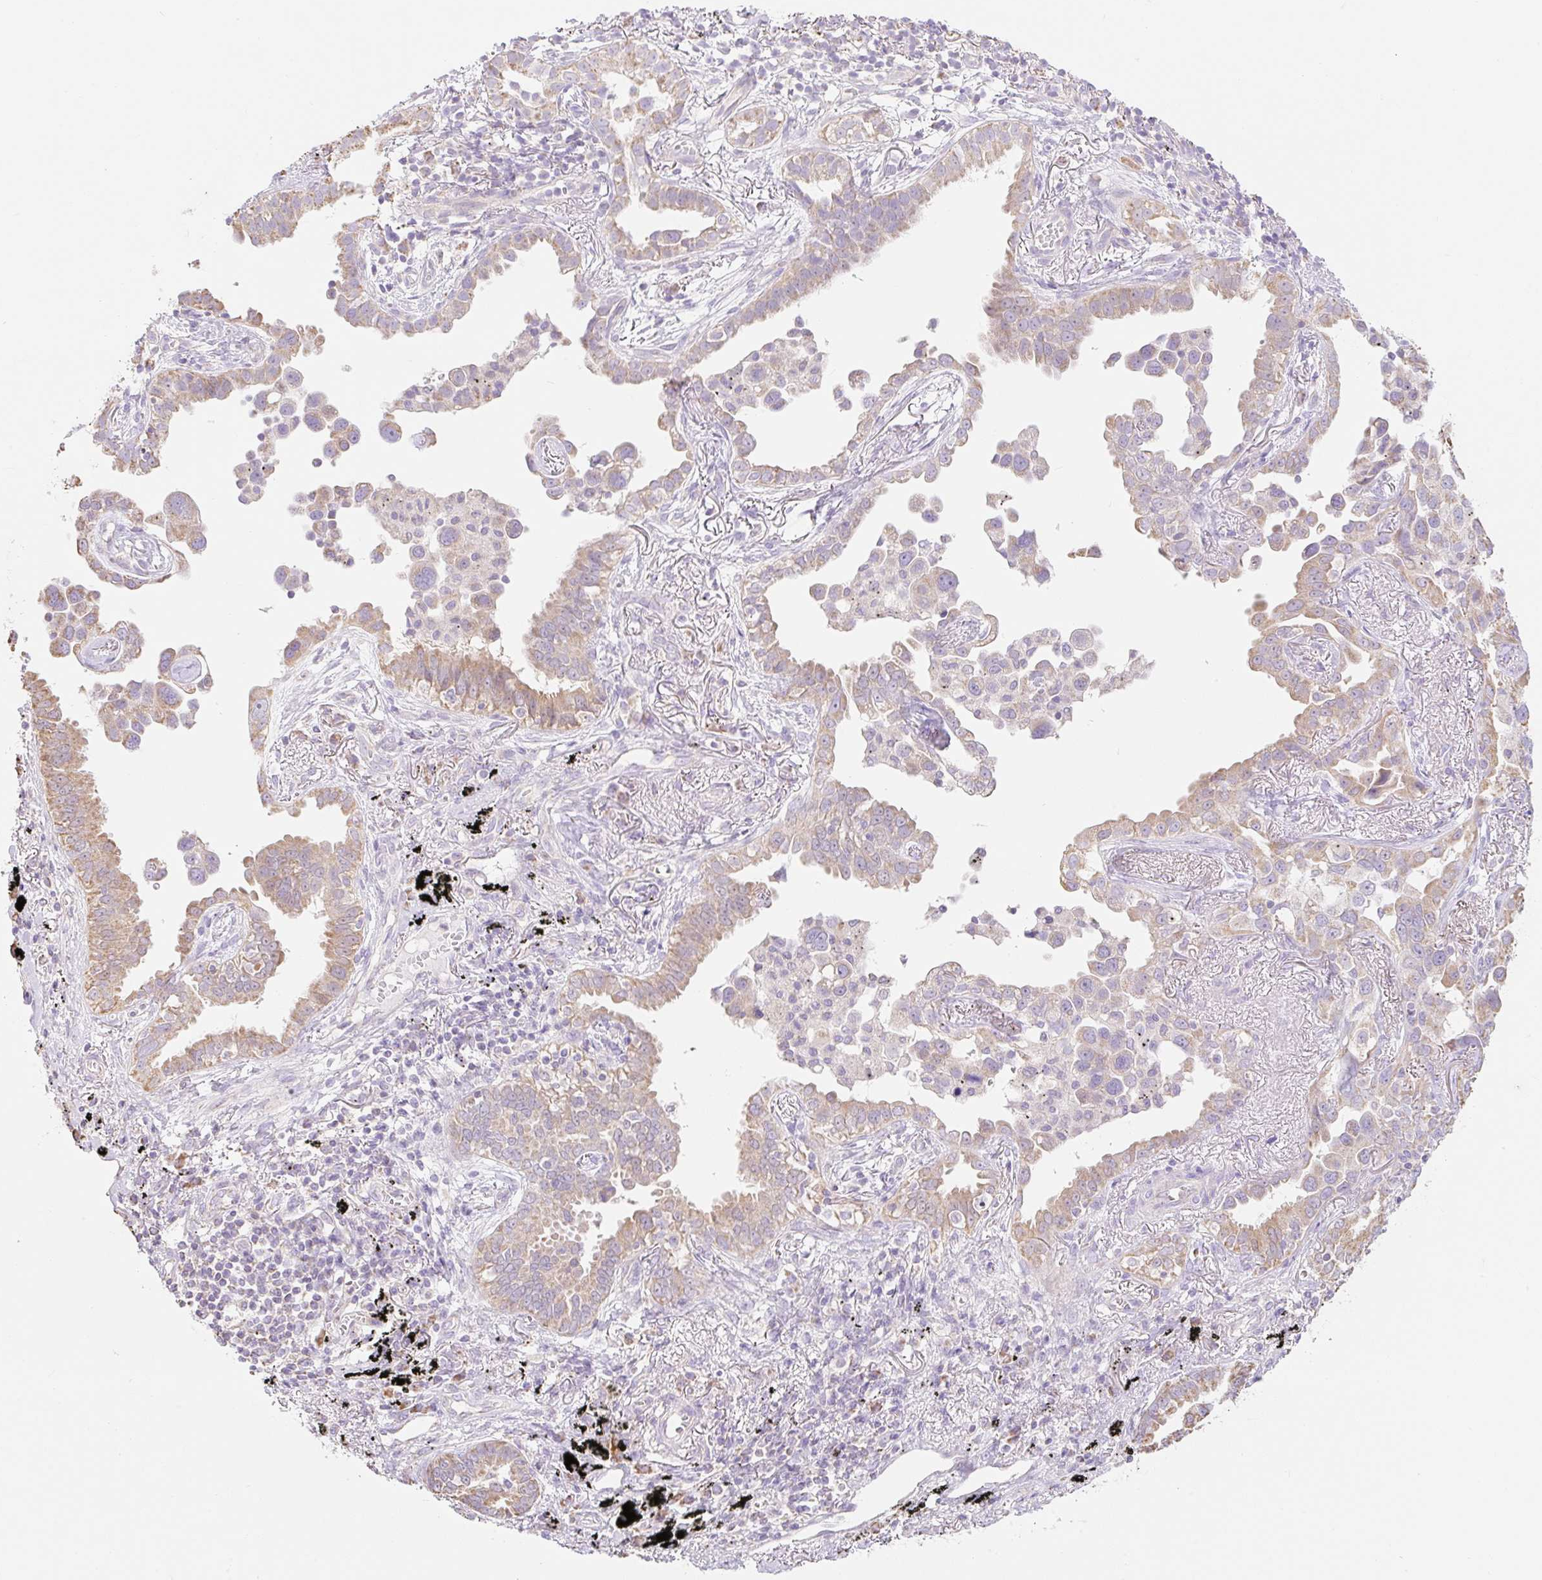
{"staining": {"intensity": "weak", "quantity": "25%-75%", "location": "cytoplasmic/membranous"}, "tissue": "lung cancer", "cell_type": "Tumor cells", "image_type": "cancer", "snomed": [{"axis": "morphology", "description": "Adenocarcinoma, NOS"}, {"axis": "topography", "description": "Lung"}], "caption": "An image of human lung cancer (adenocarcinoma) stained for a protein displays weak cytoplasmic/membranous brown staining in tumor cells.", "gene": "DHX35", "patient": {"sex": "male", "age": 67}}